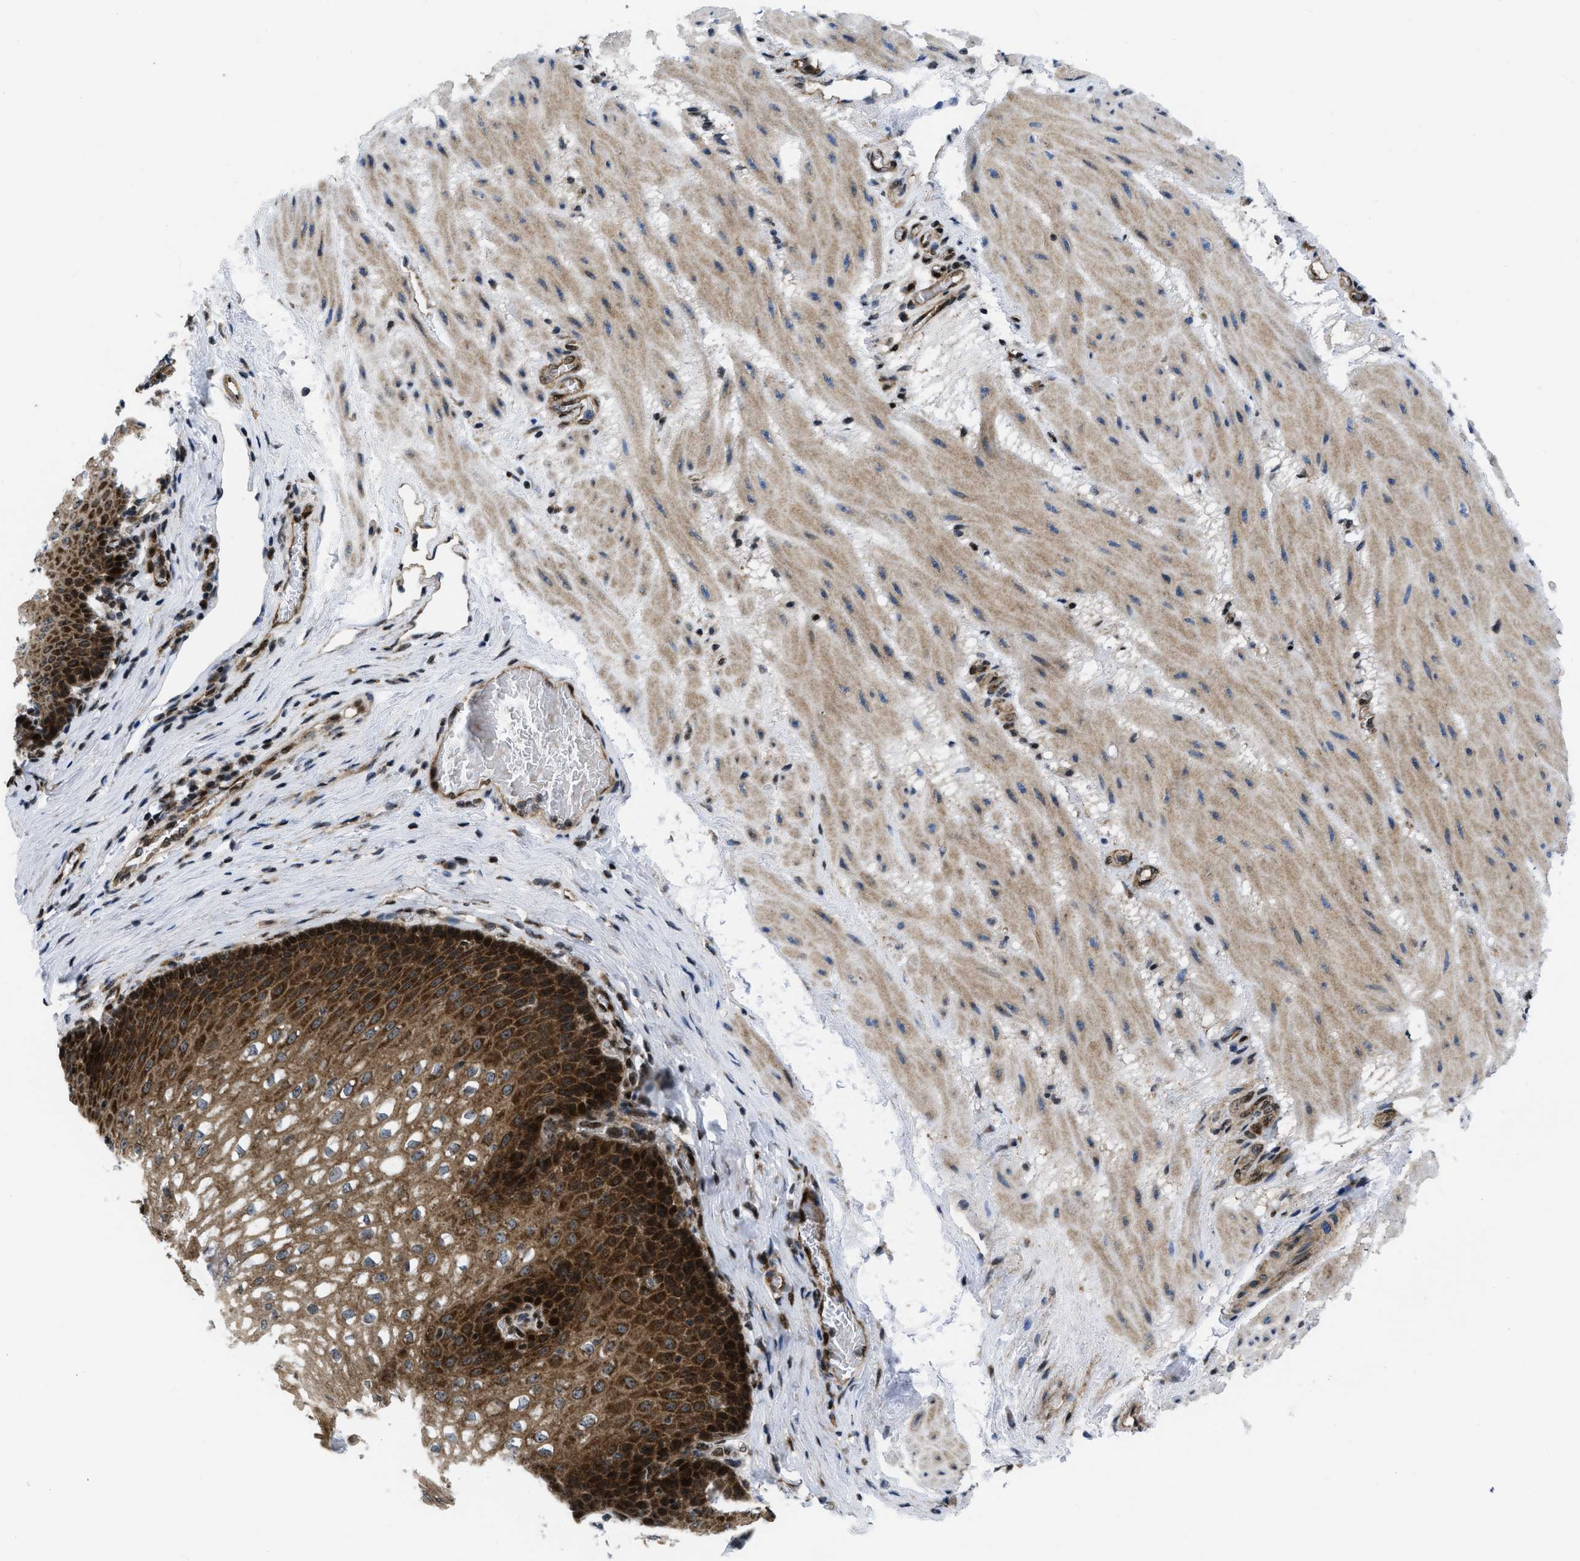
{"staining": {"intensity": "strong", "quantity": ">75%", "location": "cytoplasmic/membranous"}, "tissue": "esophagus", "cell_type": "Squamous epithelial cells", "image_type": "normal", "snomed": [{"axis": "morphology", "description": "Normal tissue, NOS"}, {"axis": "topography", "description": "Esophagus"}], "caption": "A high-resolution photomicrograph shows IHC staining of benign esophagus, which exhibits strong cytoplasmic/membranous expression in about >75% of squamous epithelial cells.", "gene": "PPP2CB", "patient": {"sex": "male", "age": 48}}